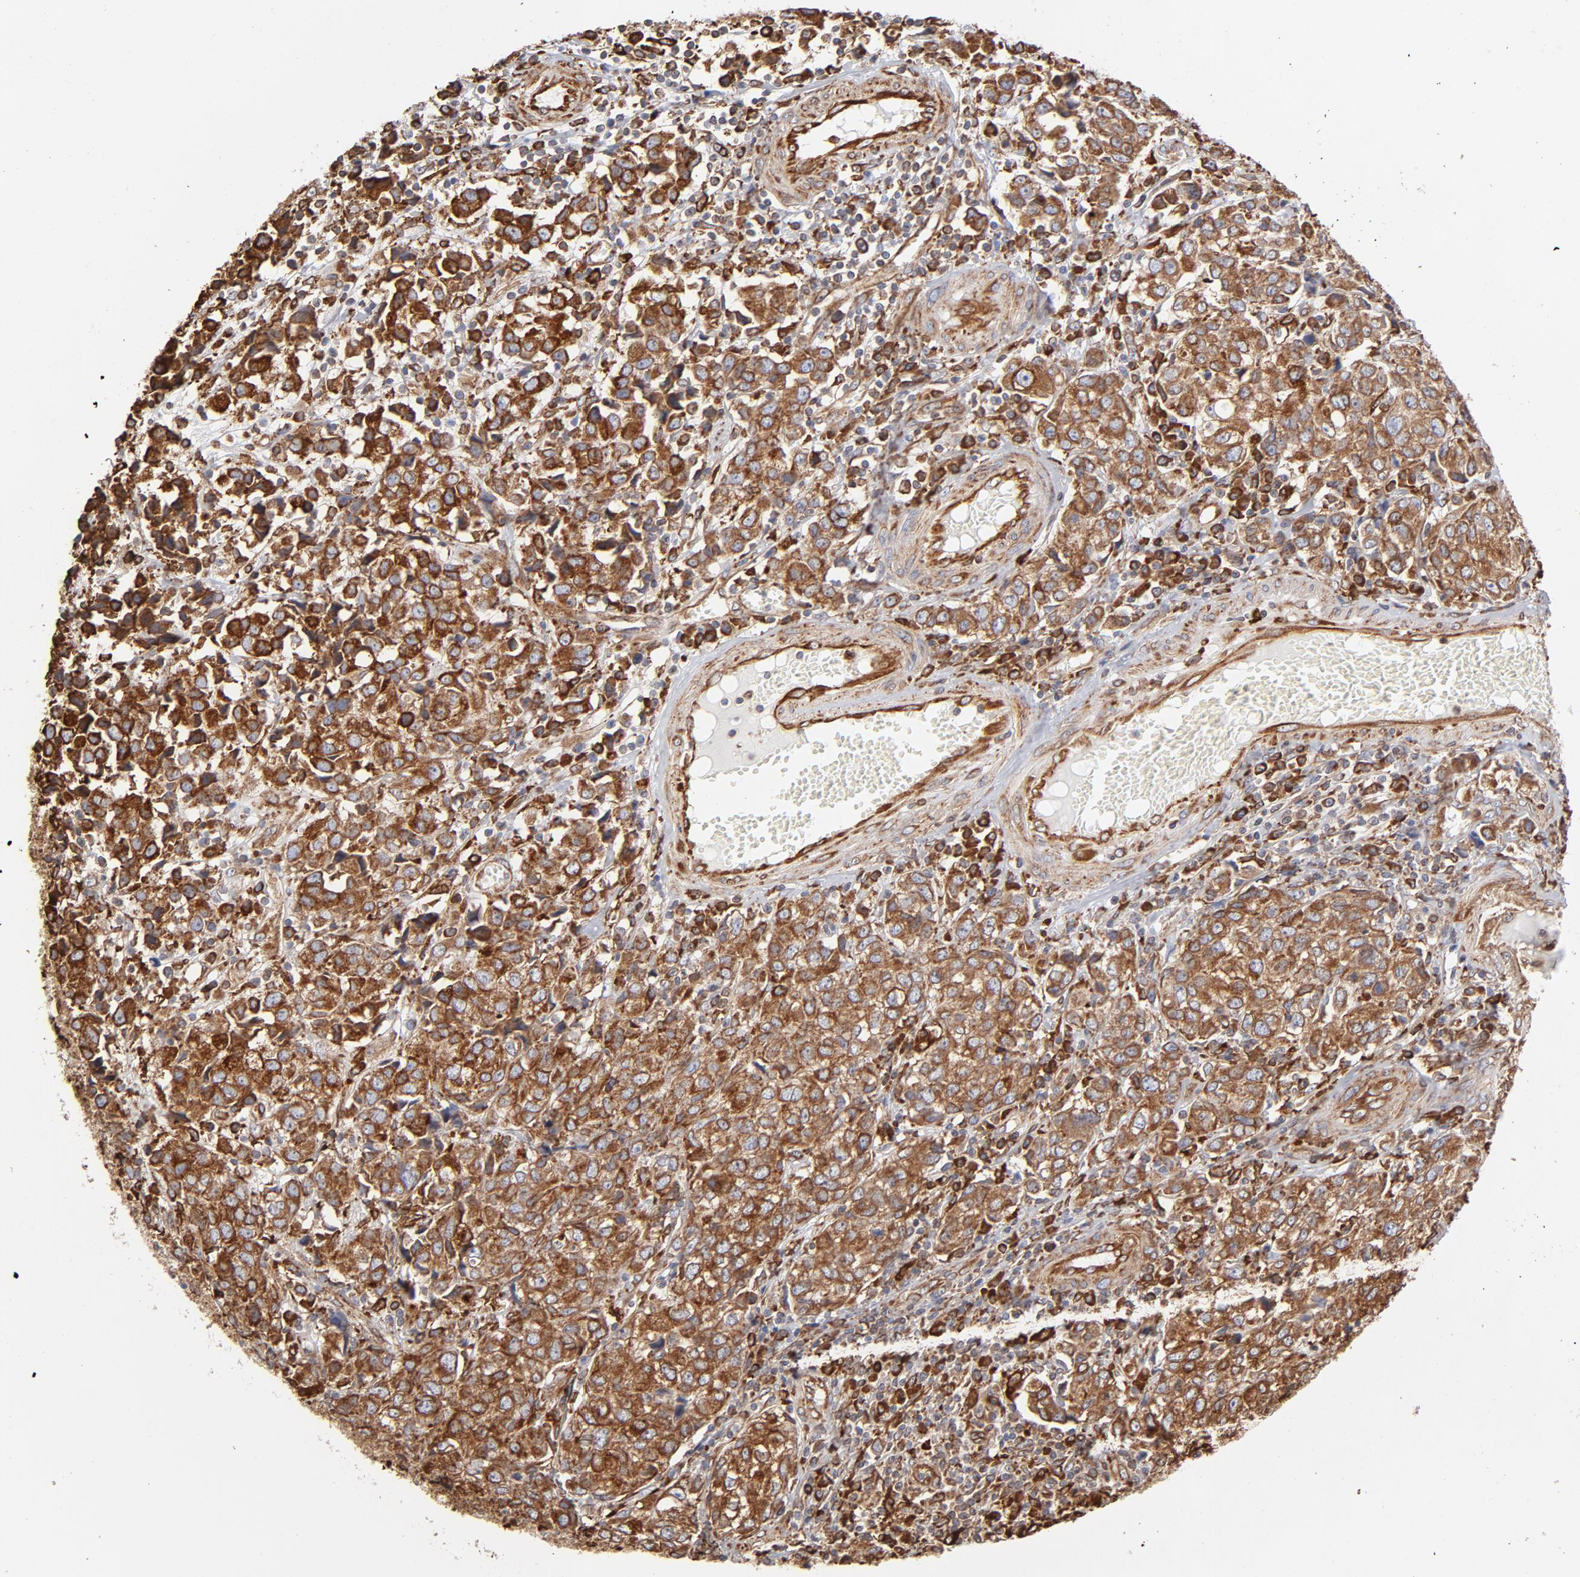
{"staining": {"intensity": "strong", "quantity": ">75%", "location": "cytoplasmic/membranous"}, "tissue": "urothelial cancer", "cell_type": "Tumor cells", "image_type": "cancer", "snomed": [{"axis": "morphology", "description": "Urothelial carcinoma, High grade"}, {"axis": "topography", "description": "Urinary bladder"}], "caption": "A brown stain shows strong cytoplasmic/membranous positivity of a protein in urothelial carcinoma (high-grade) tumor cells.", "gene": "CANX", "patient": {"sex": "female", "age": 75}}